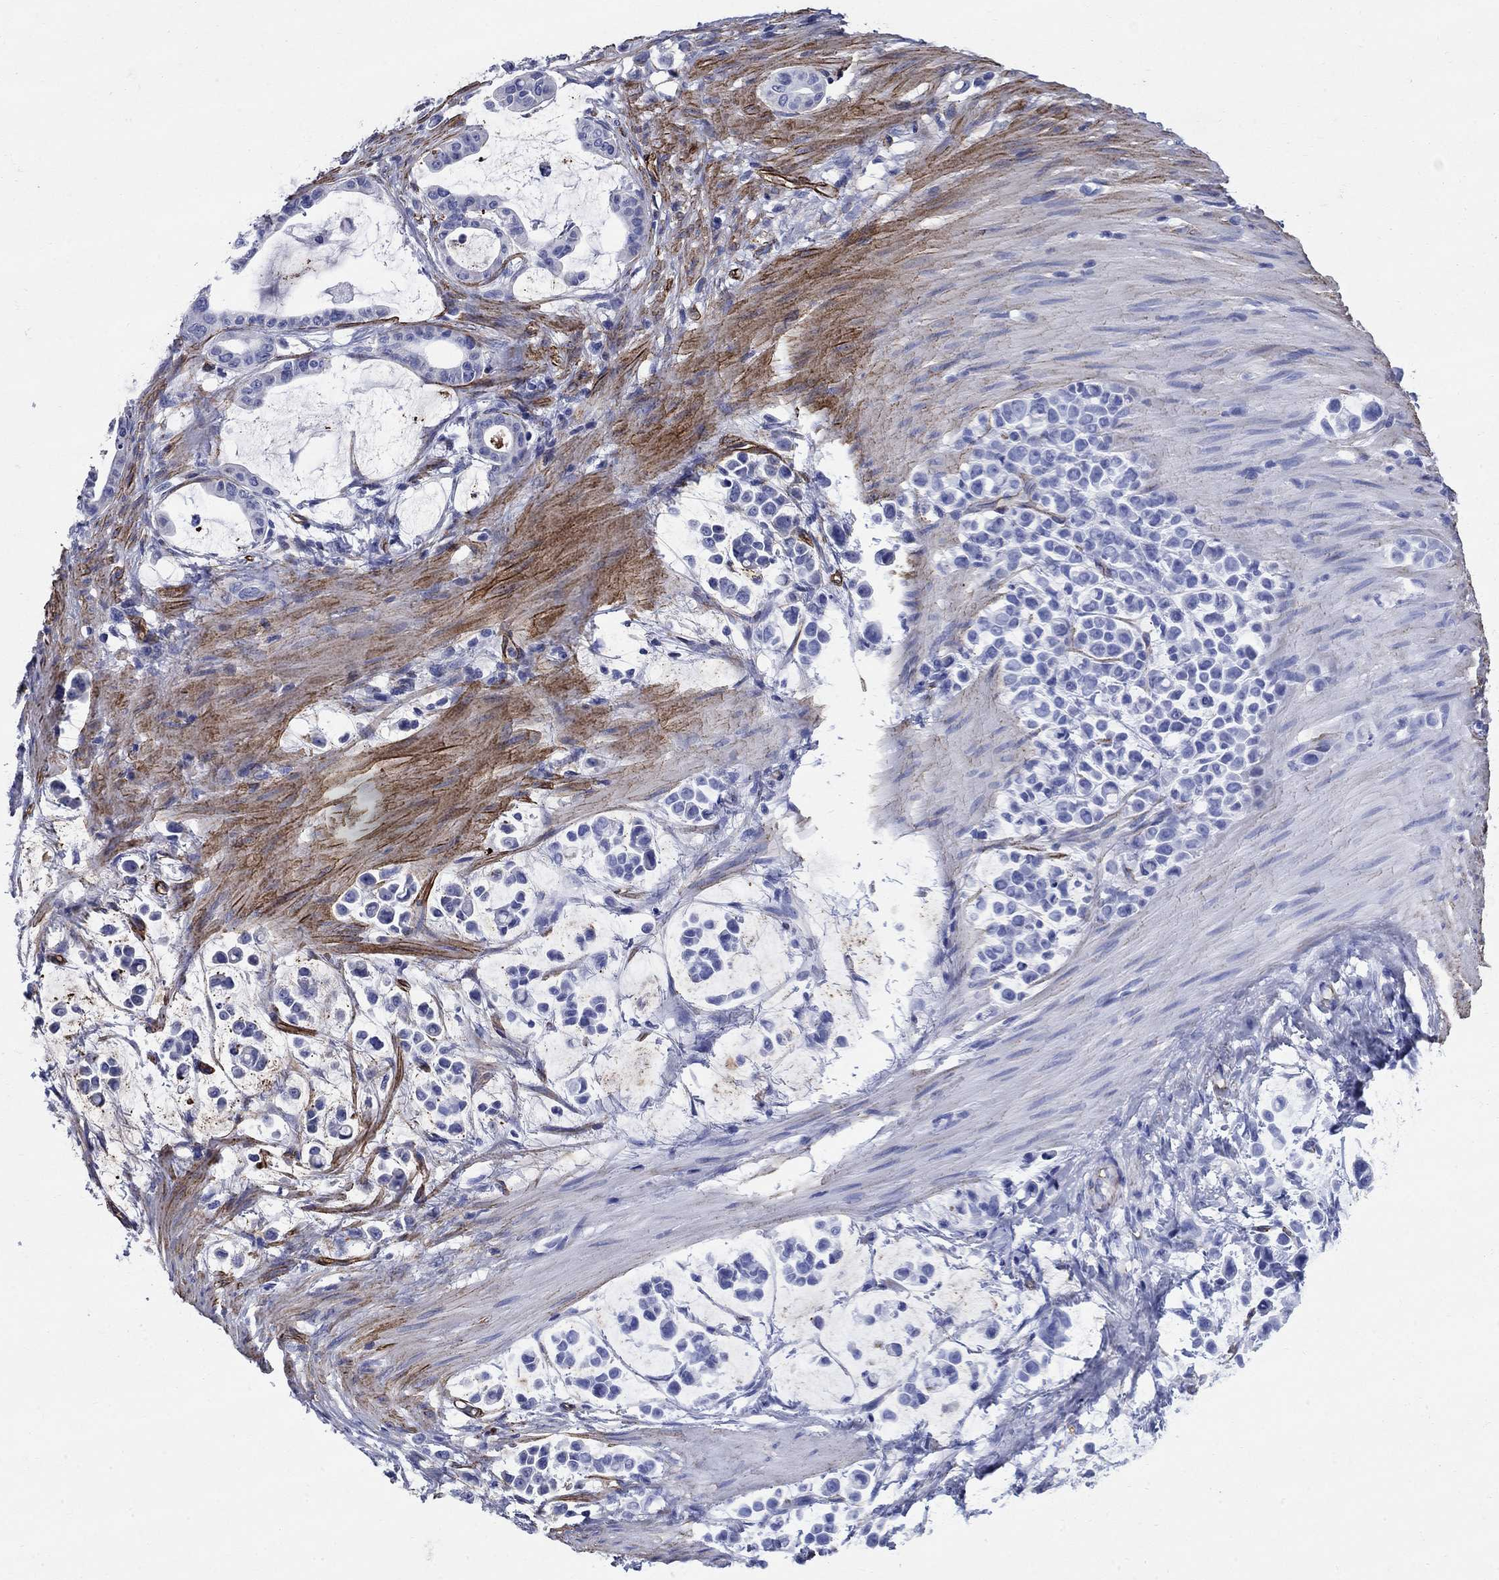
{"staining": {"intensity": "negative", "quantity": "none", "location": "none"}, "tissue": "stomach cancer", "cell_type": "Tumor cells", "image_type": "cancer", "snomed": [{"axis": "morphology", "description": "Adenocarcinoma, NOS"}, {"axis": "topography", "description": "Stomach"}], "caption": "The photomicrograph shows no staining of tumor cells in adenocarcinoma (stomach).", "gene": "VTN", "patient": {"sex": "male", "age": 82}}